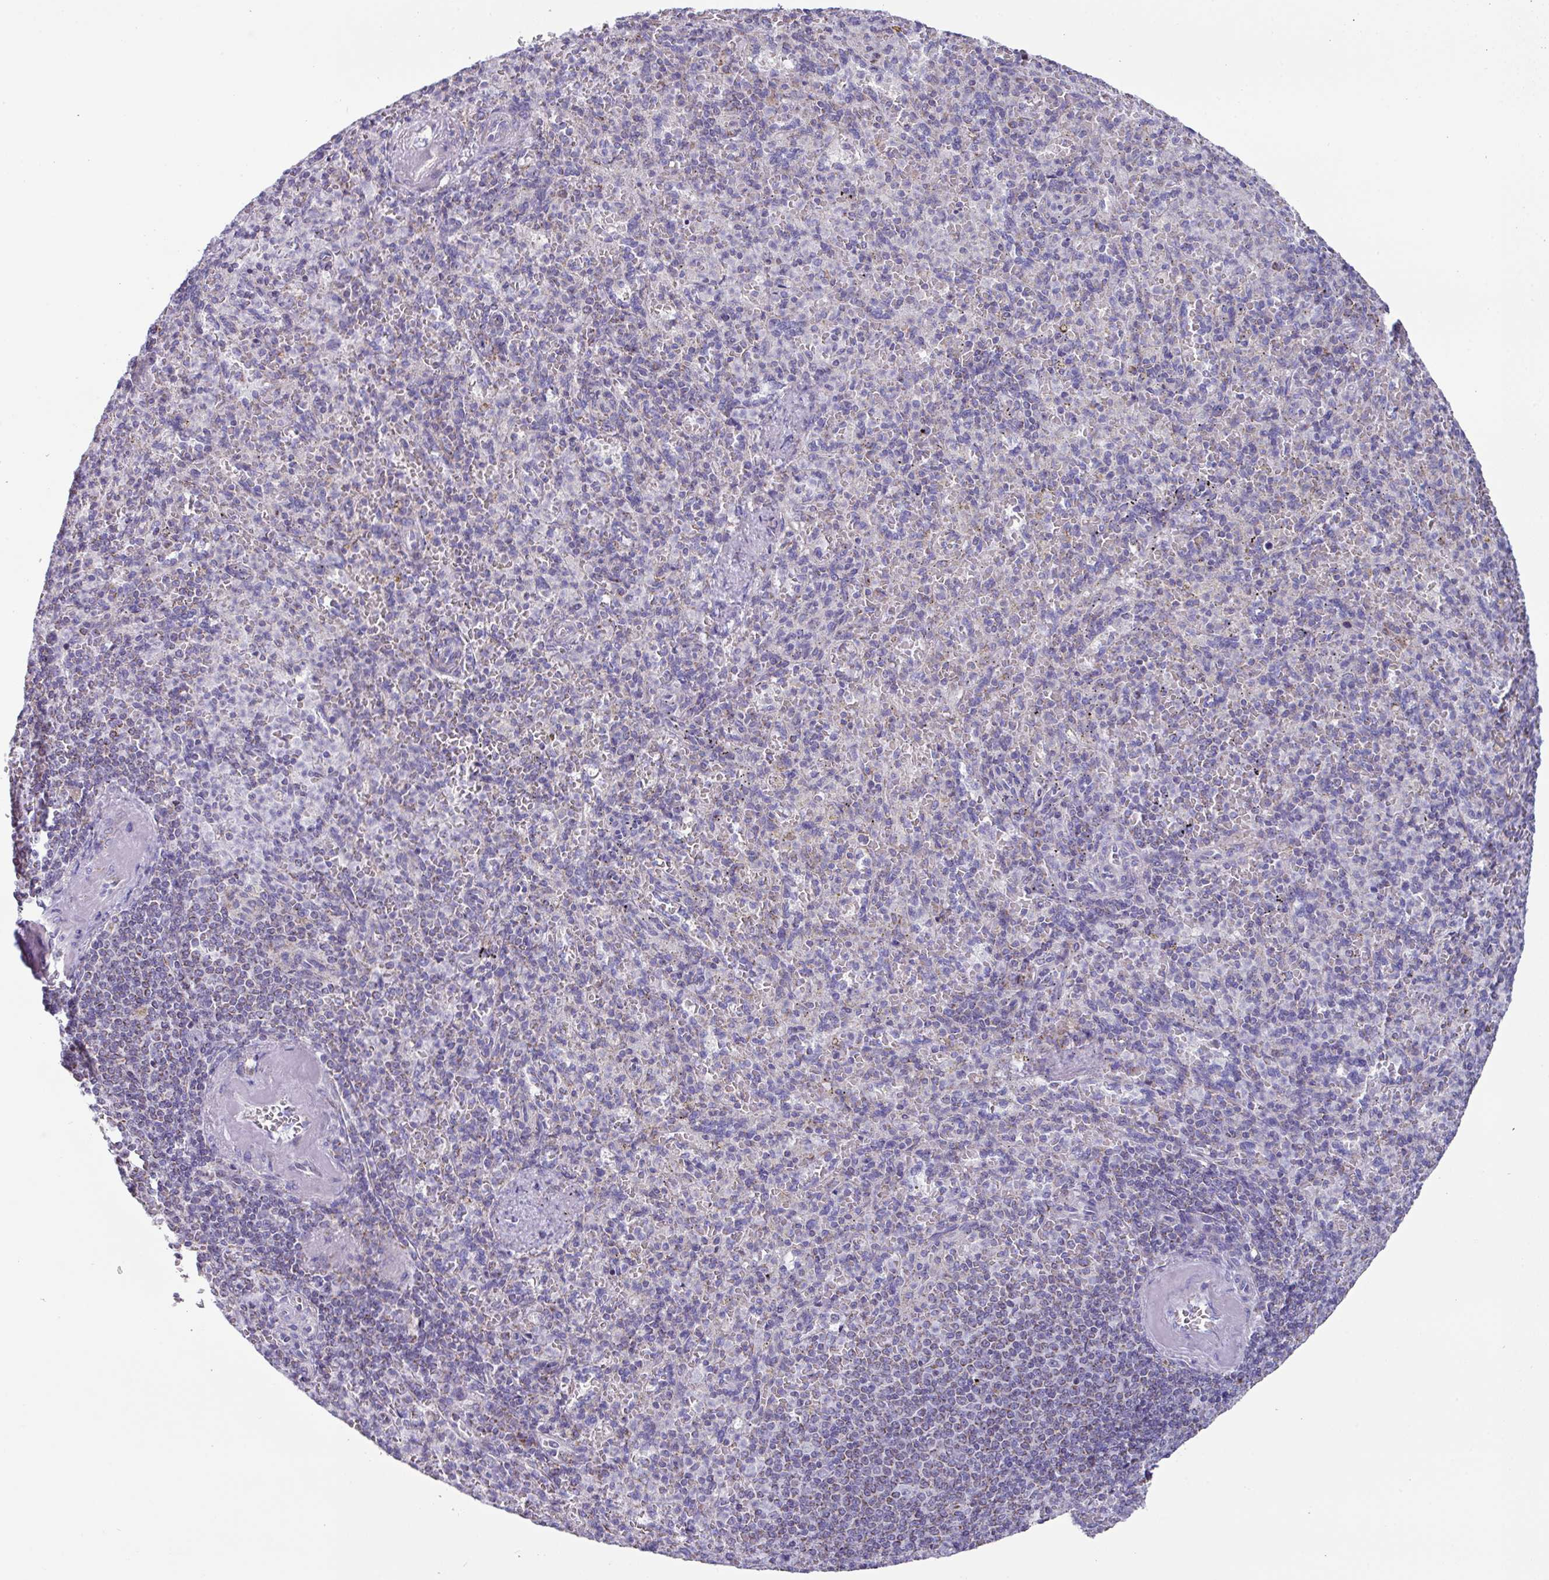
{"staining": {"intensity": "negative", "quantity": "none", "location": "none"}, "tissue": "spleen", "cell_type": "Cells in red pulp", "image_type": "normal", "snomed": [{"axis": "morphology", "description": "Normal tissue, NOS"}, {"axis": "topography", "description": "Spleen"}], "caption": "This micrograph is of unremarkable spleen stained with IHC to label a protein in brown with the nuclei are counter-stained blue. There is no expression in cells in red pulp.", "gene": "MT", "patient": {"sex": "female", "age": 74}}